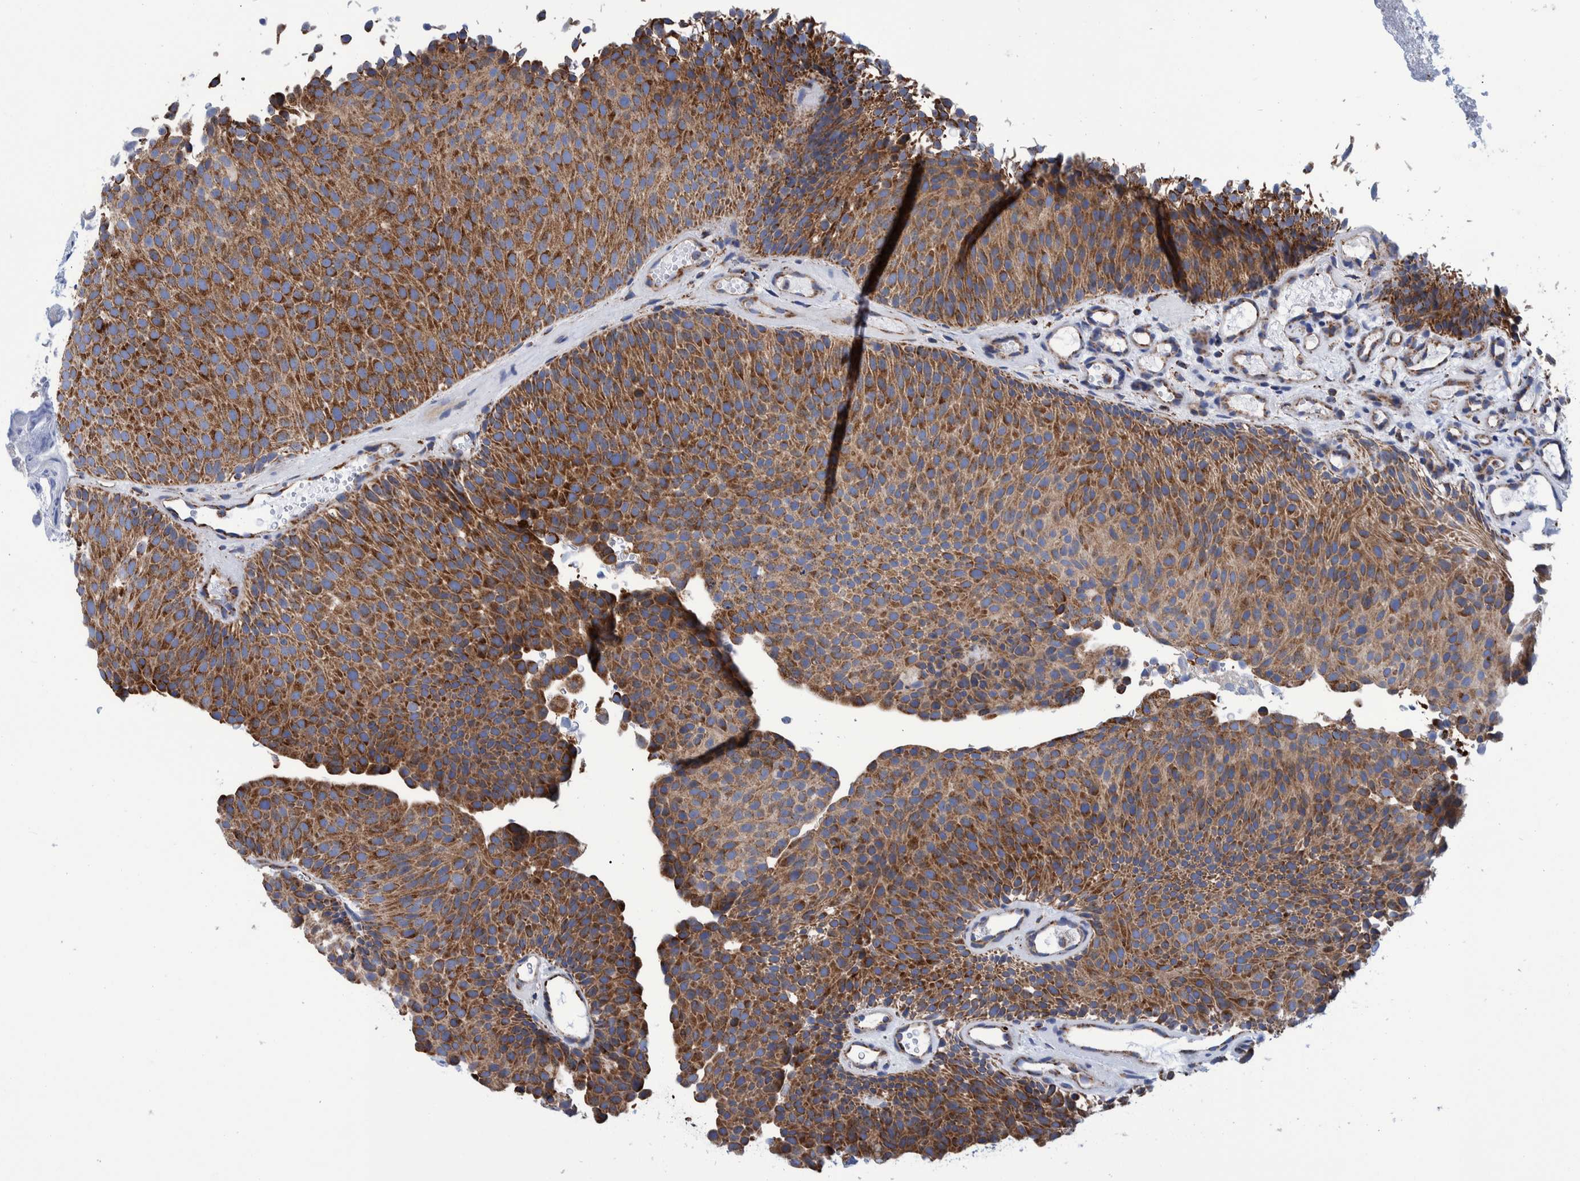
{"staining": {"intensity": "strong", "quantity": "25%-75%", "location": "cytoplasmic/membranous"}, "tissue": "urothelial cancer", "cell_type": "Tumor cells", "image_type": "cancer", "snomed": [{"axis": "morphology", "description": "Urothelial carcinoma, Low grade"}, {"axis": "topography", "description": "Urinary bladder"}], "caption": "IHC of low-grade urothelial carcinoma reveals high levels of strong cytoplasmic/membranous expression in about 25%-75% of tumor cells.", "gene": "BZW2", "patient": {"sex": "male", "age": 78}}